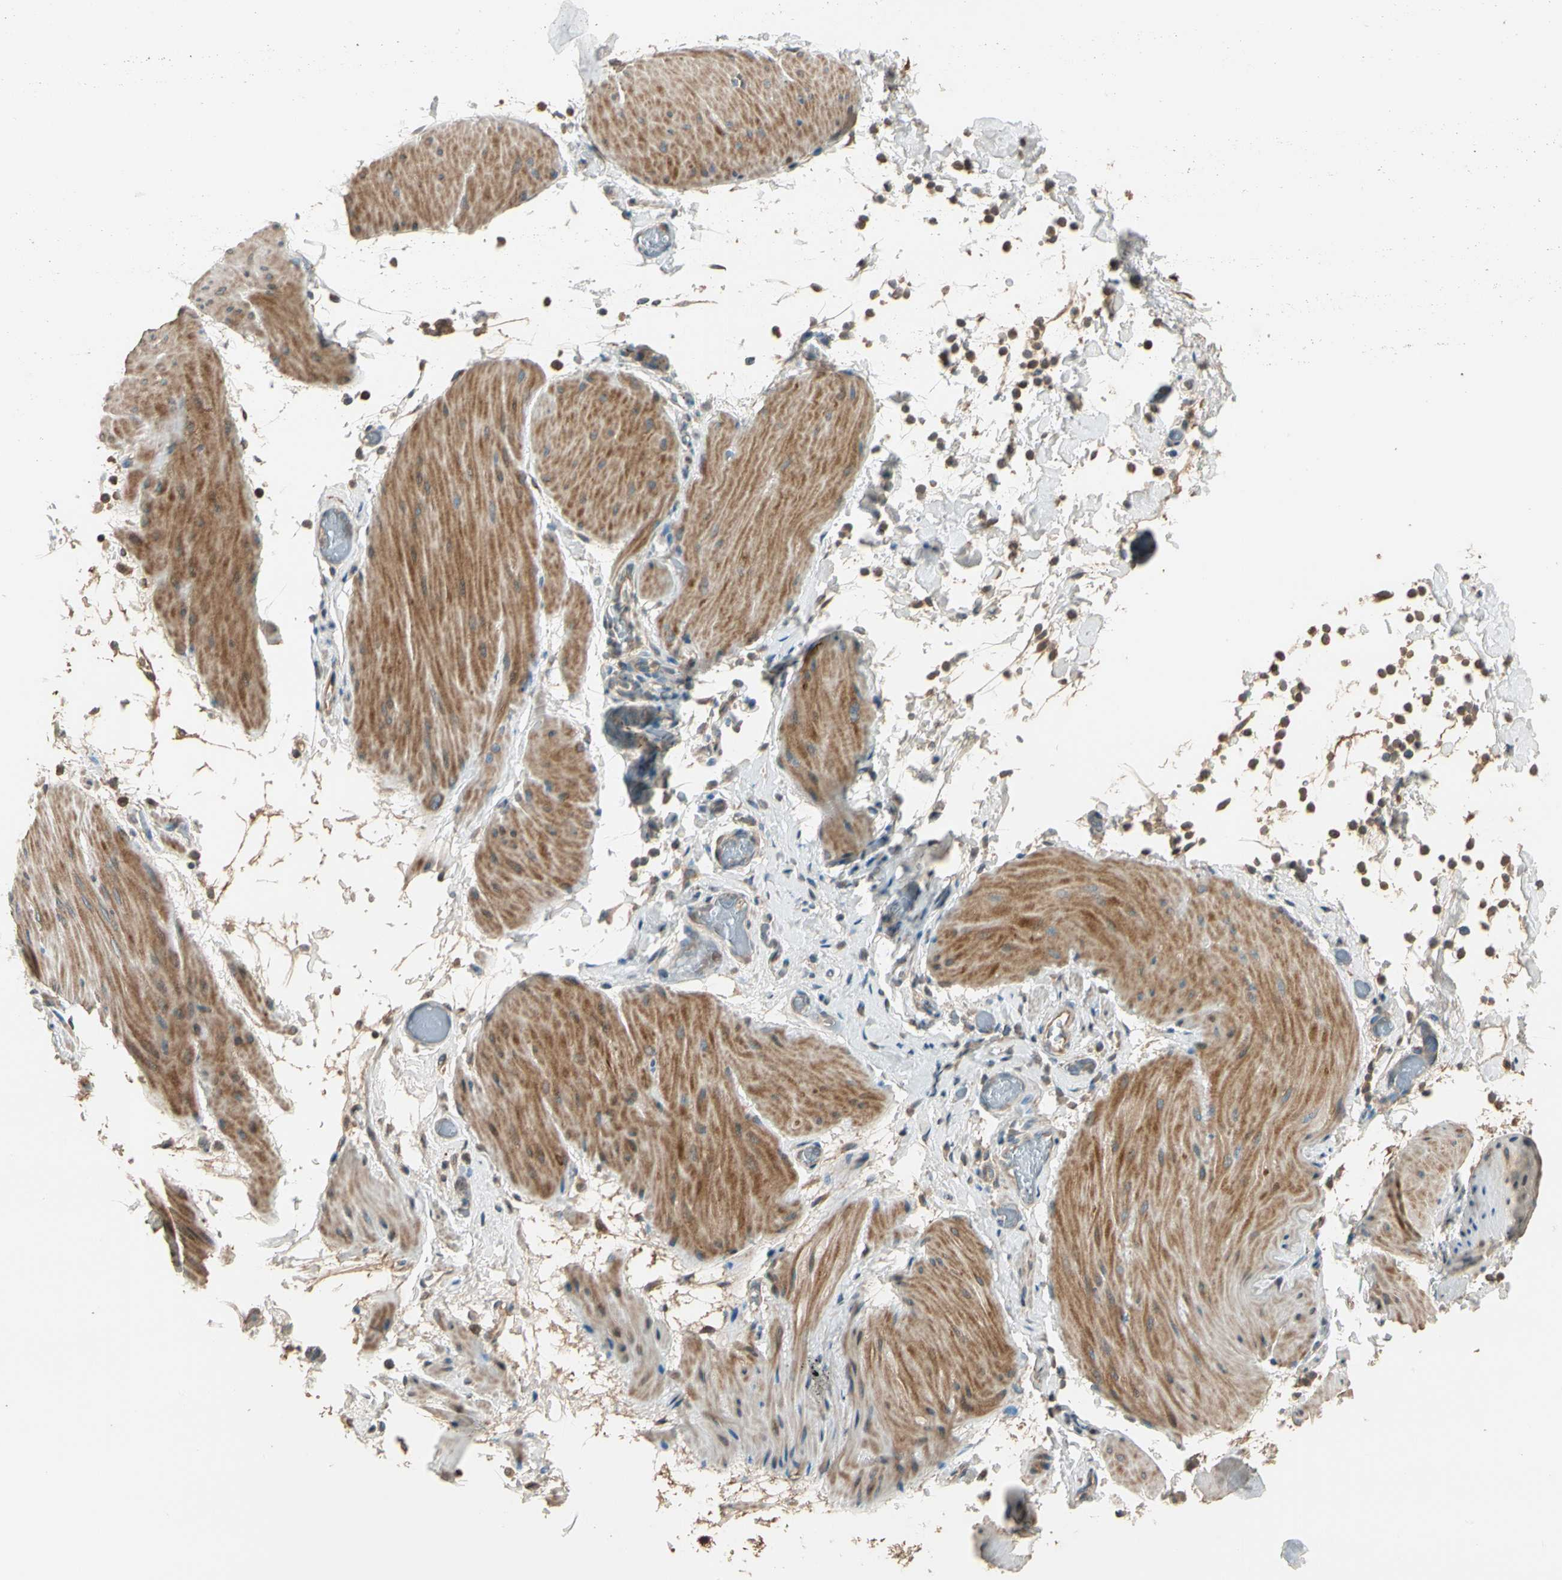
{"staining": {"intensity": "moderate", "quantity": ">75%", "location": "cytoplasmic/membranous"}, "tissue": "smooth muscle", "cell_type": "Smooth muscle cells", "image_type": "normal", "snomed": [{"axis": "morphology", "description": "Normal tissue, NOS"}, {"axis": "topography", "description": "Smooth muscle"}, {"axis": "topography", "description": "Colon"}], "caption": "IHC image of normal smooth muscle: human smooth muscle stained using immunohistochemistry exhibits medium levels of moderate protein expression localized specifically in the cytoplasmic/membranous of smooth muscle cells, appearing as a cytoplasmic/membranous brown color.", "gene": "TNFRSF21", "patient": {"sex": "male", "age": 67}}